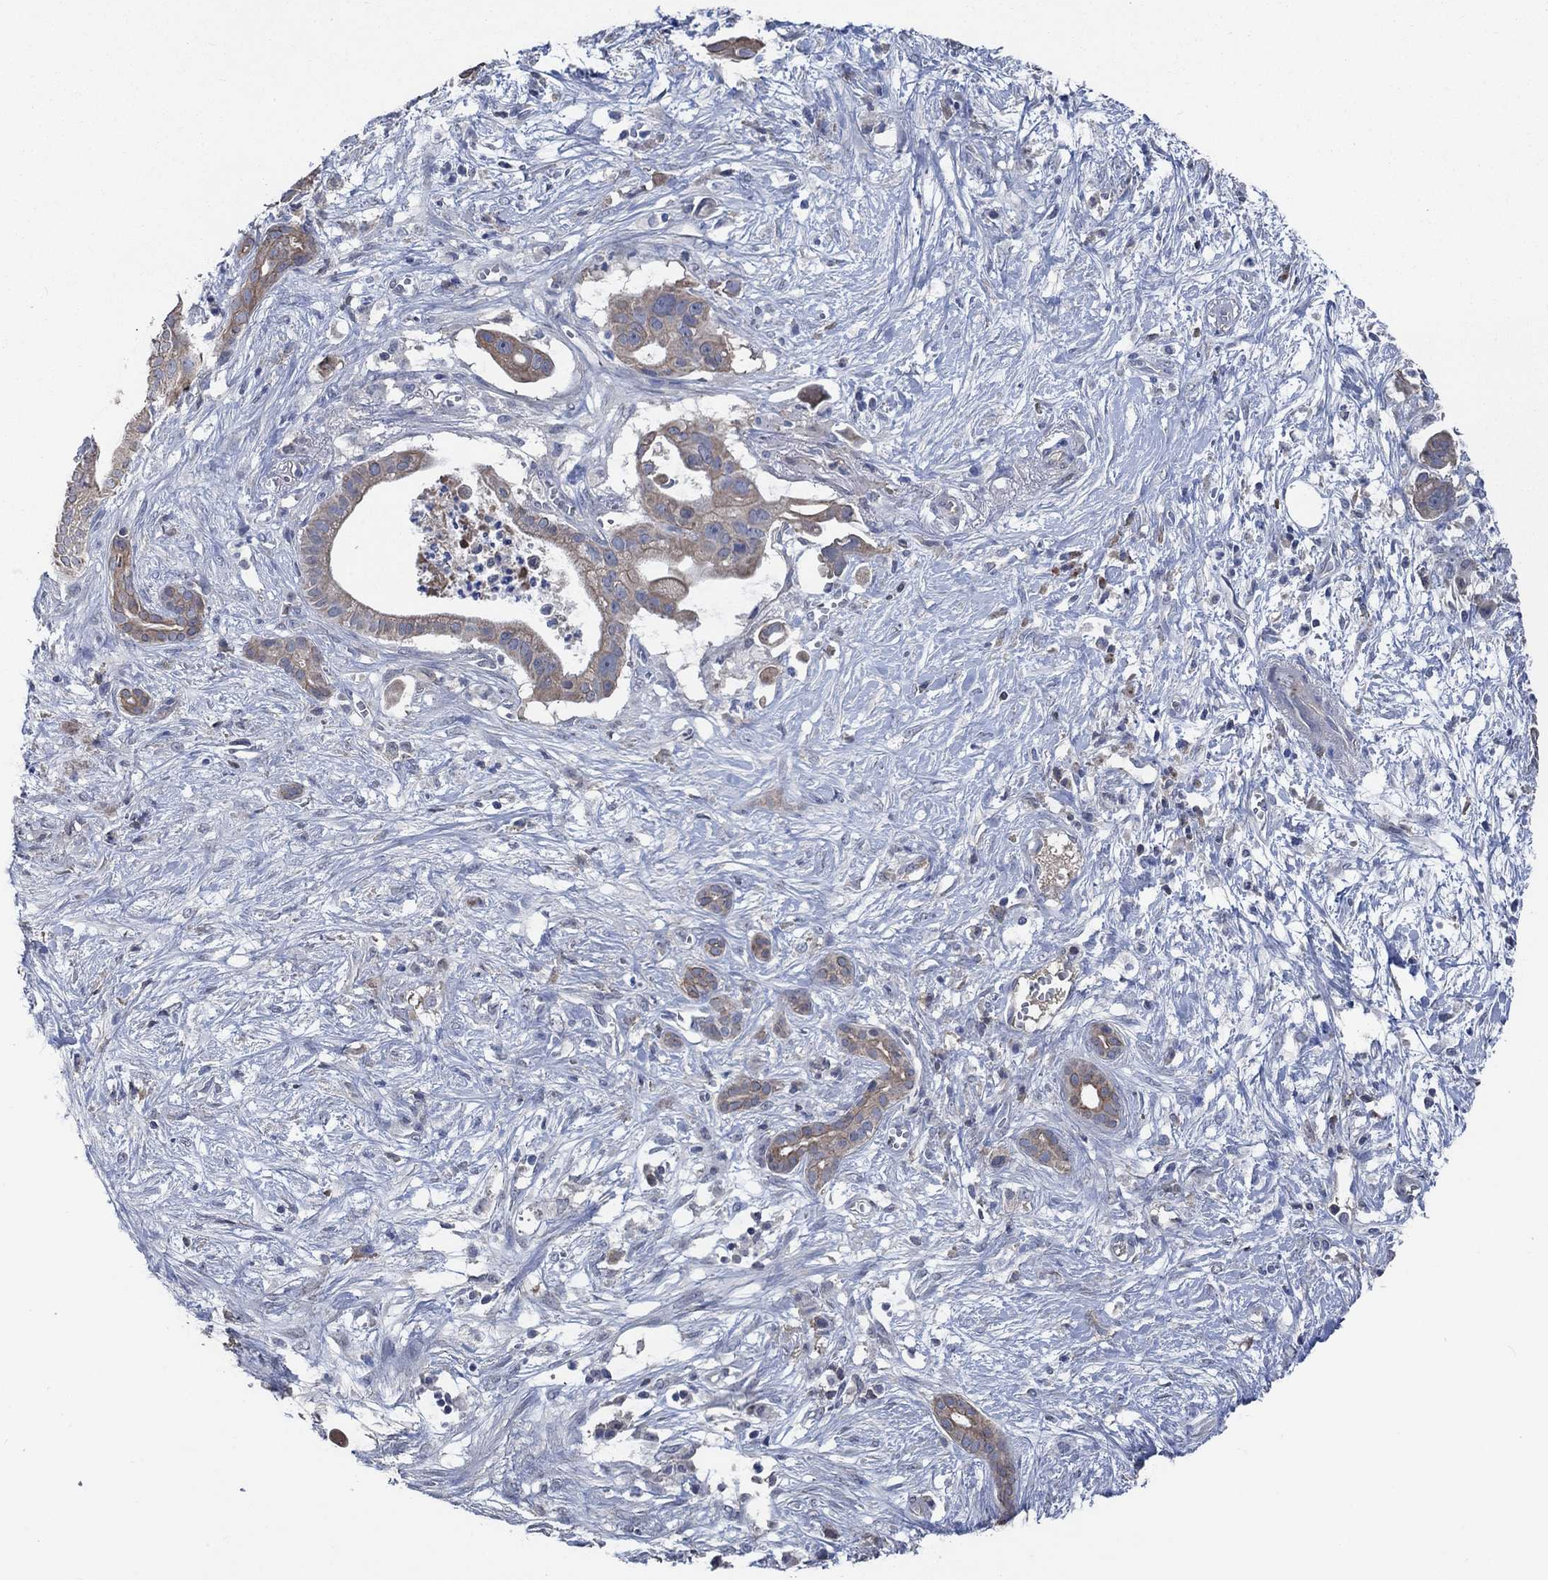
{"staining": {"intensity": "moderate", "quantity": ">75%", "location": "cytoplasmic/membranous"}, "tissue": "pancreatic cancer", "cell_type": "Tumor cells", "image_type": "cancer", "snomed": [{"axis": "morphology", "description": "Adenocarcinoma, NOS"}, {"axis": "topography", "description": "Pancreas"}], "caption": "Protein staining demonstrates moderate cytoplasmic/membranous positivity in about >75% of tumor cells in pancreatic cancer (adenocarcinoma).", "gene": "OBSCN", "patient": {"sex": "male", "age": 61}}